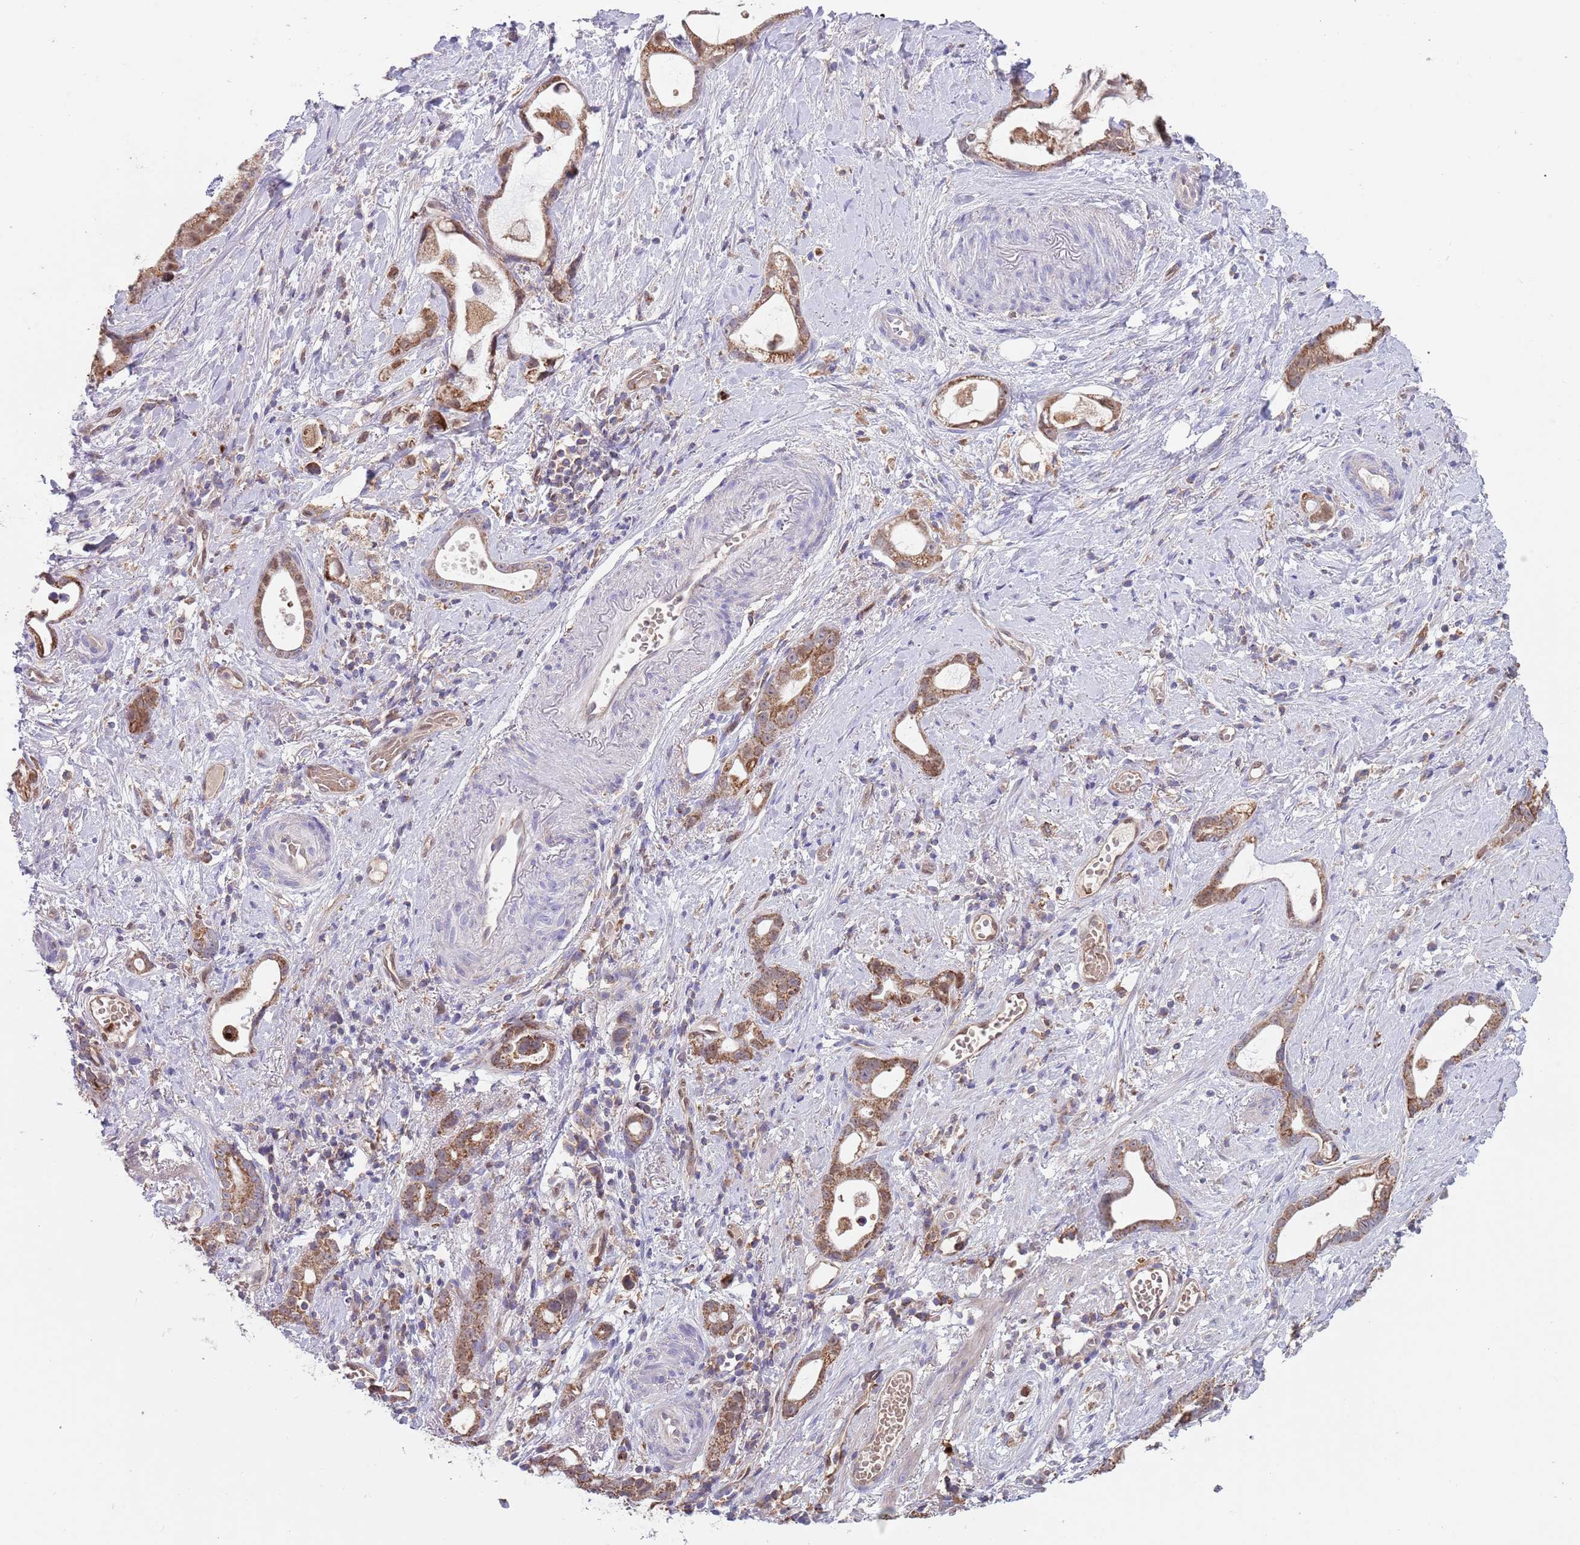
{"staining": {"intensity": "moderate", "quantity": ">75%", "location": "cytoplasmic/membranous"}, "tissue": "stomach cancer", "cell_type": "Tumor cells", "image_type": "cancer", "snomed": [{"axis": "morphology", "description": "Adenocarcinoma, NOS"}, {"axis": "topography", "description": "Stomach"}], "caption": "Stomach cancer (adenocarcinoma) stained for a protein (brown) reveals moderate cytoplasmic/membranous positive staining in about >75% of tumor cells.", "gene": "DDT", "patient": {"sex": "male", "age": 55}}